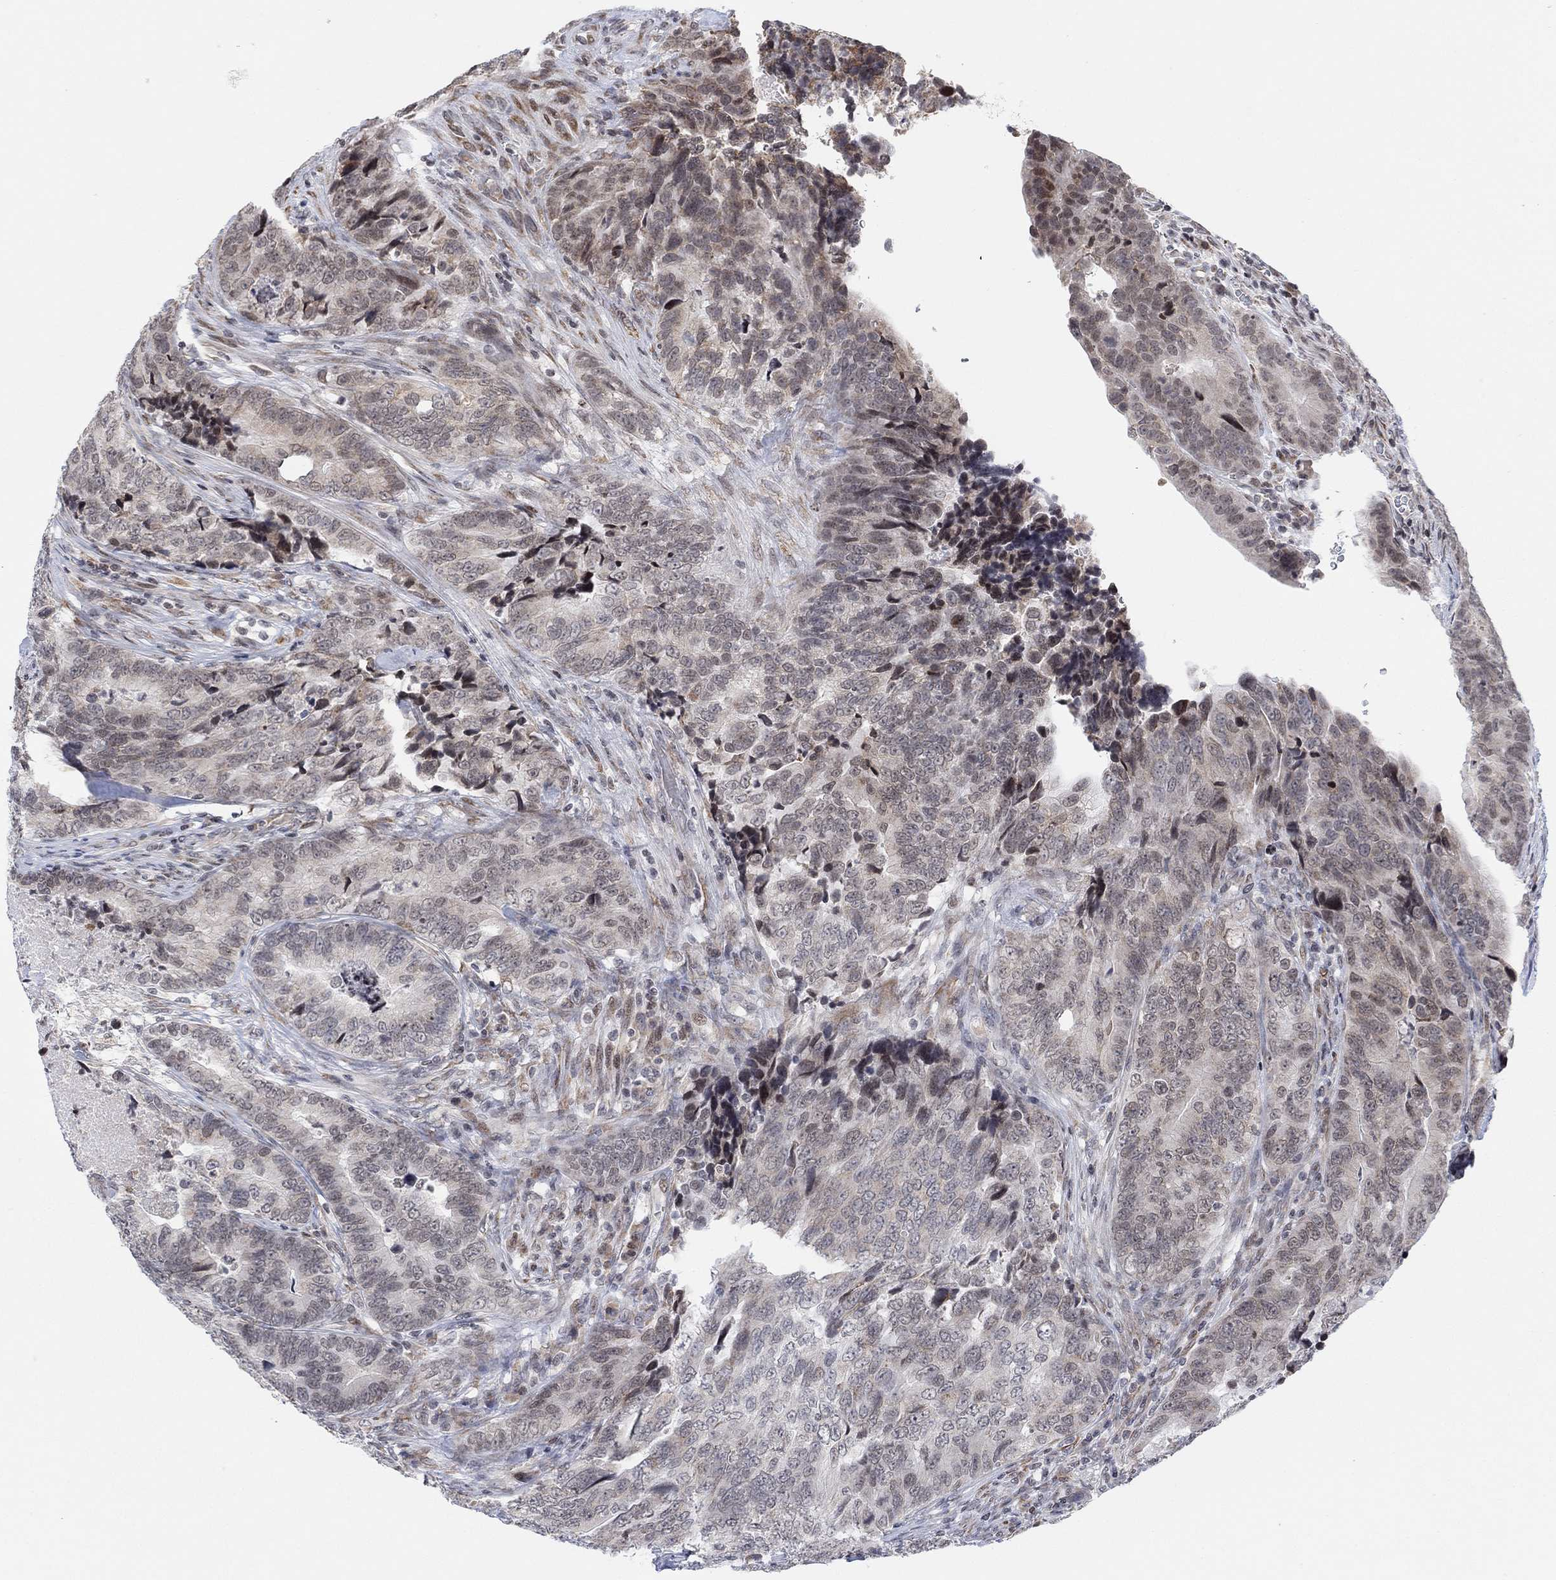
{"staining": {"intensity": "weak", "quantity": "<25%", "location": "cytoplasmic/membranous"}, "tissue": "colorectal cancer", "cell_type": "Tumor cells", "image_type": "cancer", "snomed": [{"axis": "morphology", "description": "Adenocarcinoma, NOS"}, {"axis": "topography", "description": "Colon"}], "caption": "An image of colorectal adenocarcinoma stained for a protein reveals no brown staining in tumor cells.", "gene": "ABHD14A", "patient": {"sex": "female", "age": 72}}